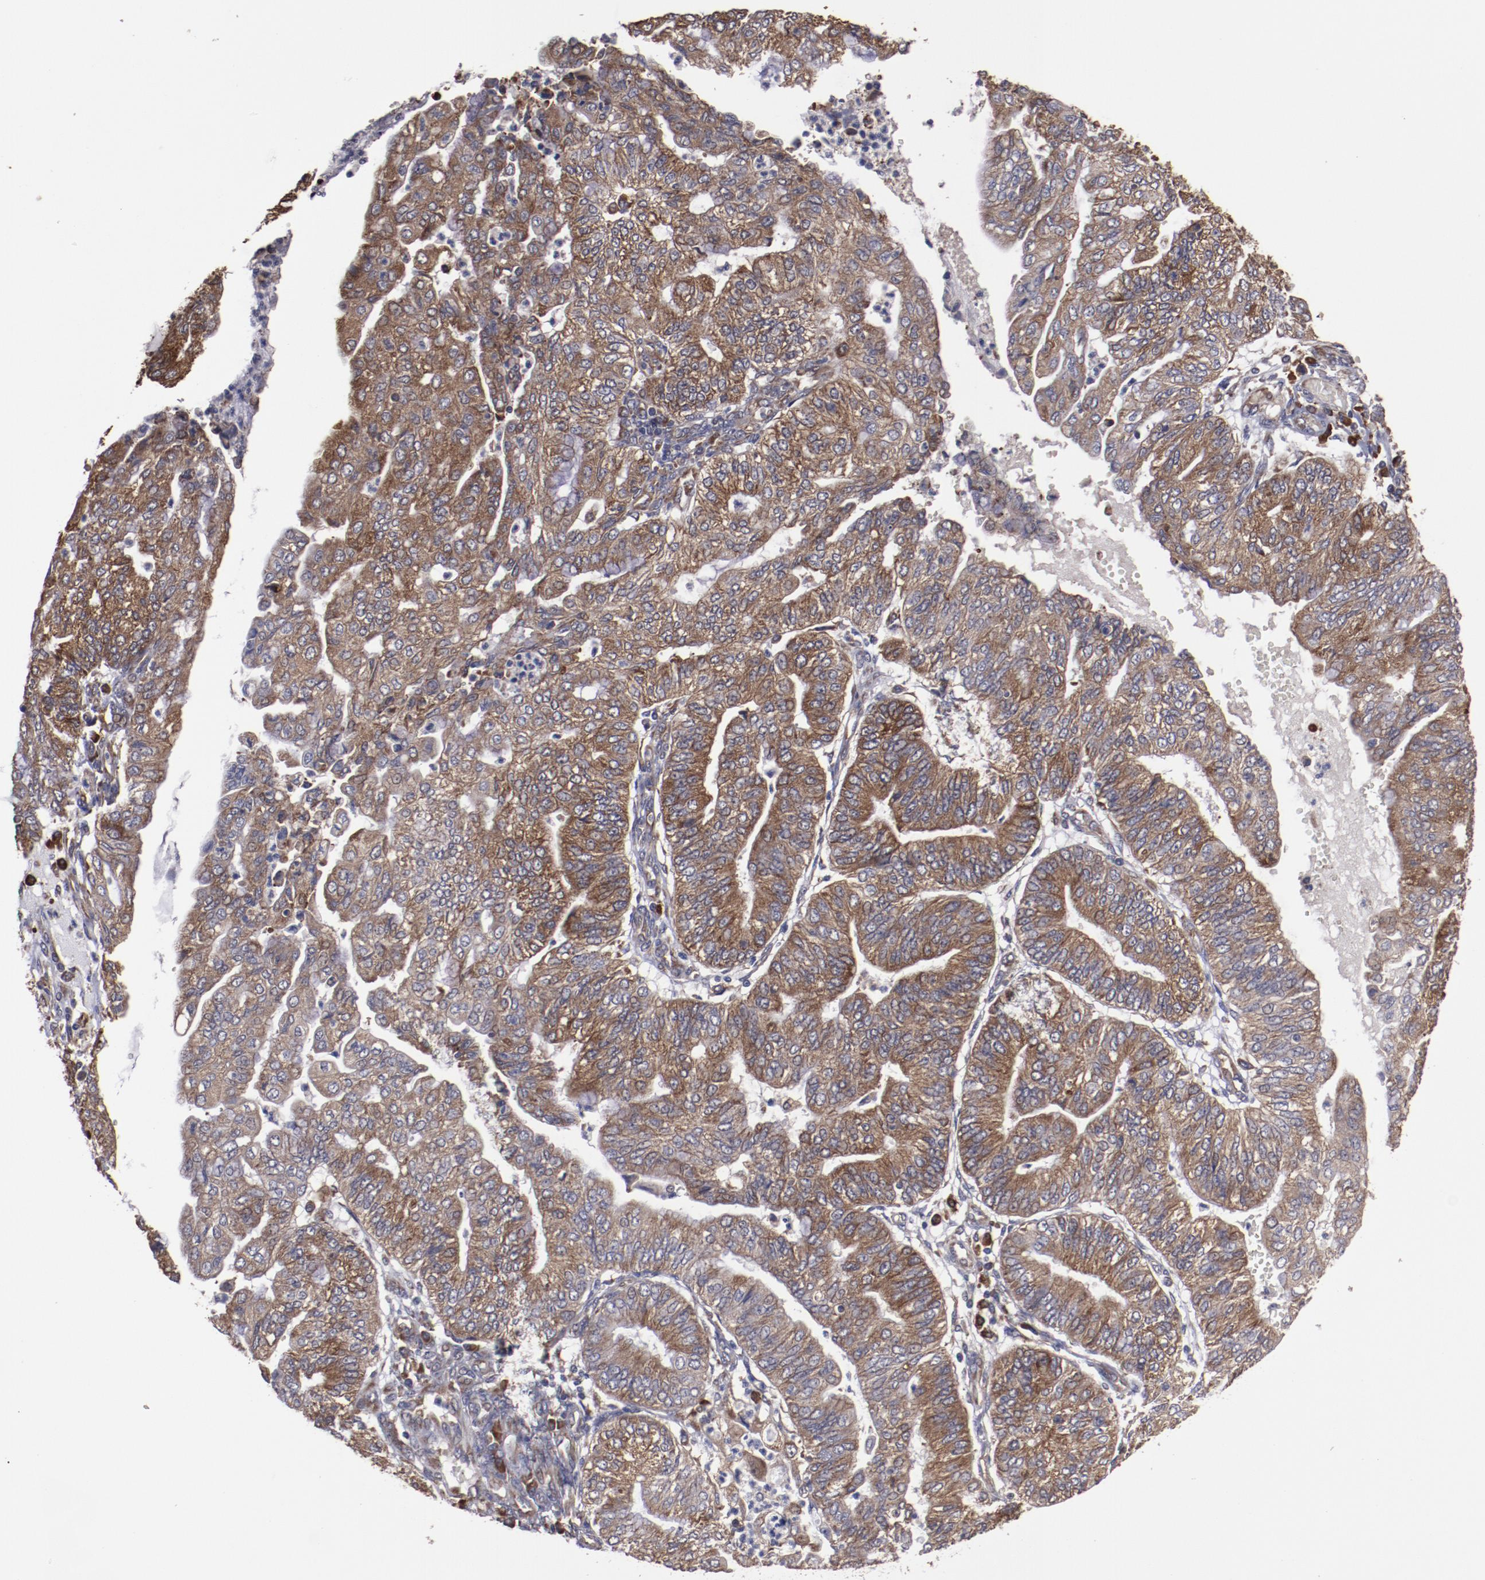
{"staining": {"intensity": "moderate", "quantity": ">75%", "location": "cytoplasmic/membranous"}, "tissue": "endometrial cancer", "cell_type": "Tumor cells", "image_type": "cancer", "snomed": [{"axis": "morphology", "description": "Adenocarcinoma, NOS"}, {"axis": "topography", "description": "Endometrium"}], "caption": "Immunohistochemical staining of human endometrial cancer displays moderate cytoplasmic/membranous protein expression in approximately >75% of tumor cells. (Stains: DAB (3,3'-diaminobenzidine) in brown, nuclei in blue, Microscopy: brightfield microscopy at high magnification).", "gene": "RPS4Y1", "patient": {"sex": "female", "age": 59}}